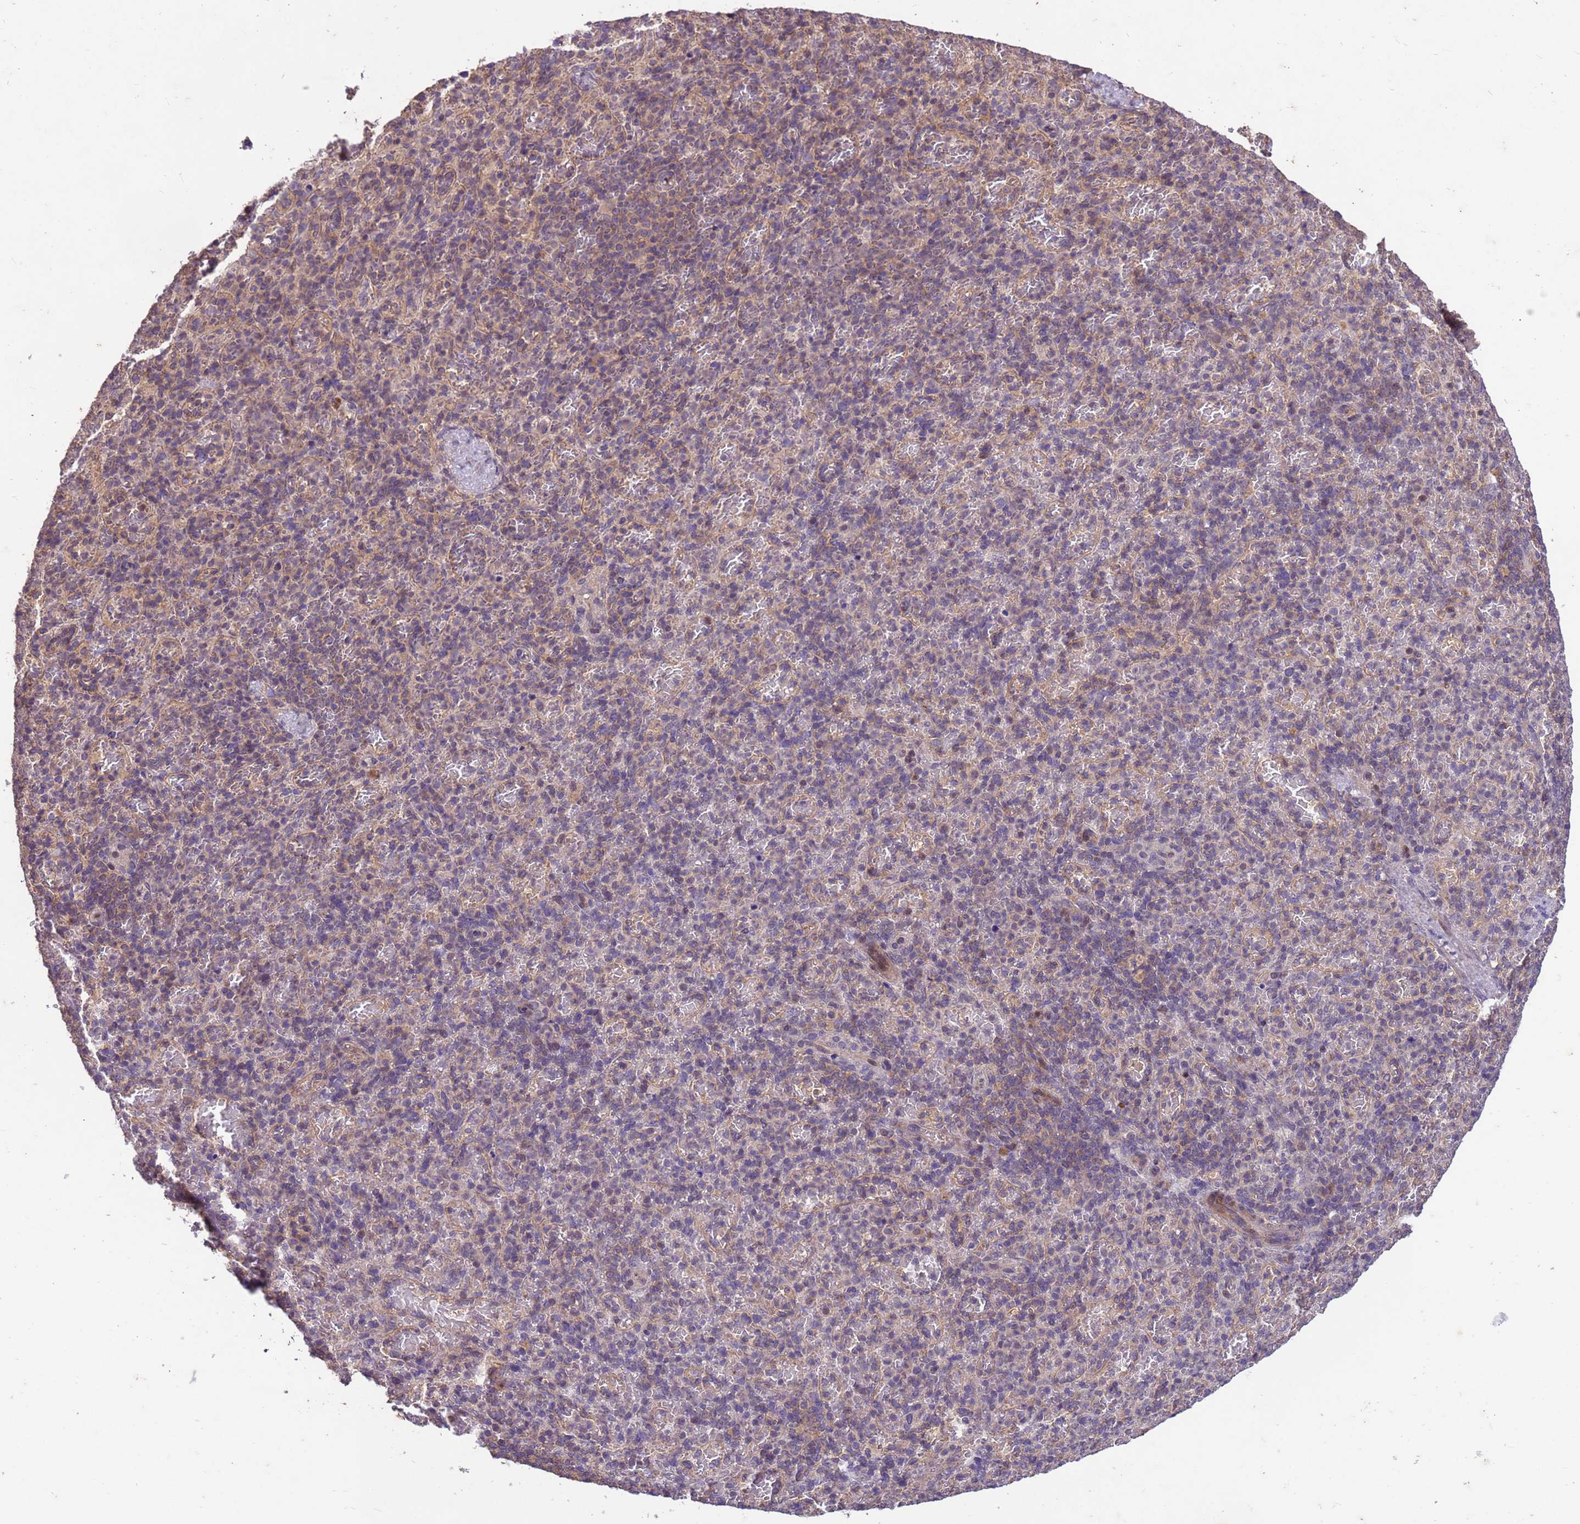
{"staining": {"intensity": "weak", "quantity": "25%-75%", "location": "cytoplasmic/membranous"}, "tissue": "spleen", "cell_type": "Cells in red pulp", "image_type": "normal", "snomed": [{"axis": "morphology", "description": "Normal tissue, NOS"}, {"axis": "topography", "description": "Spleen"}], "caption": "Protein expression analysis of benign spleen shows weak cytoplasmic/membranous staining in about 25%-75% of cells in red pulp.", "gene": "PPP2CA", "patient": {"sex": "female", "age": 74}}